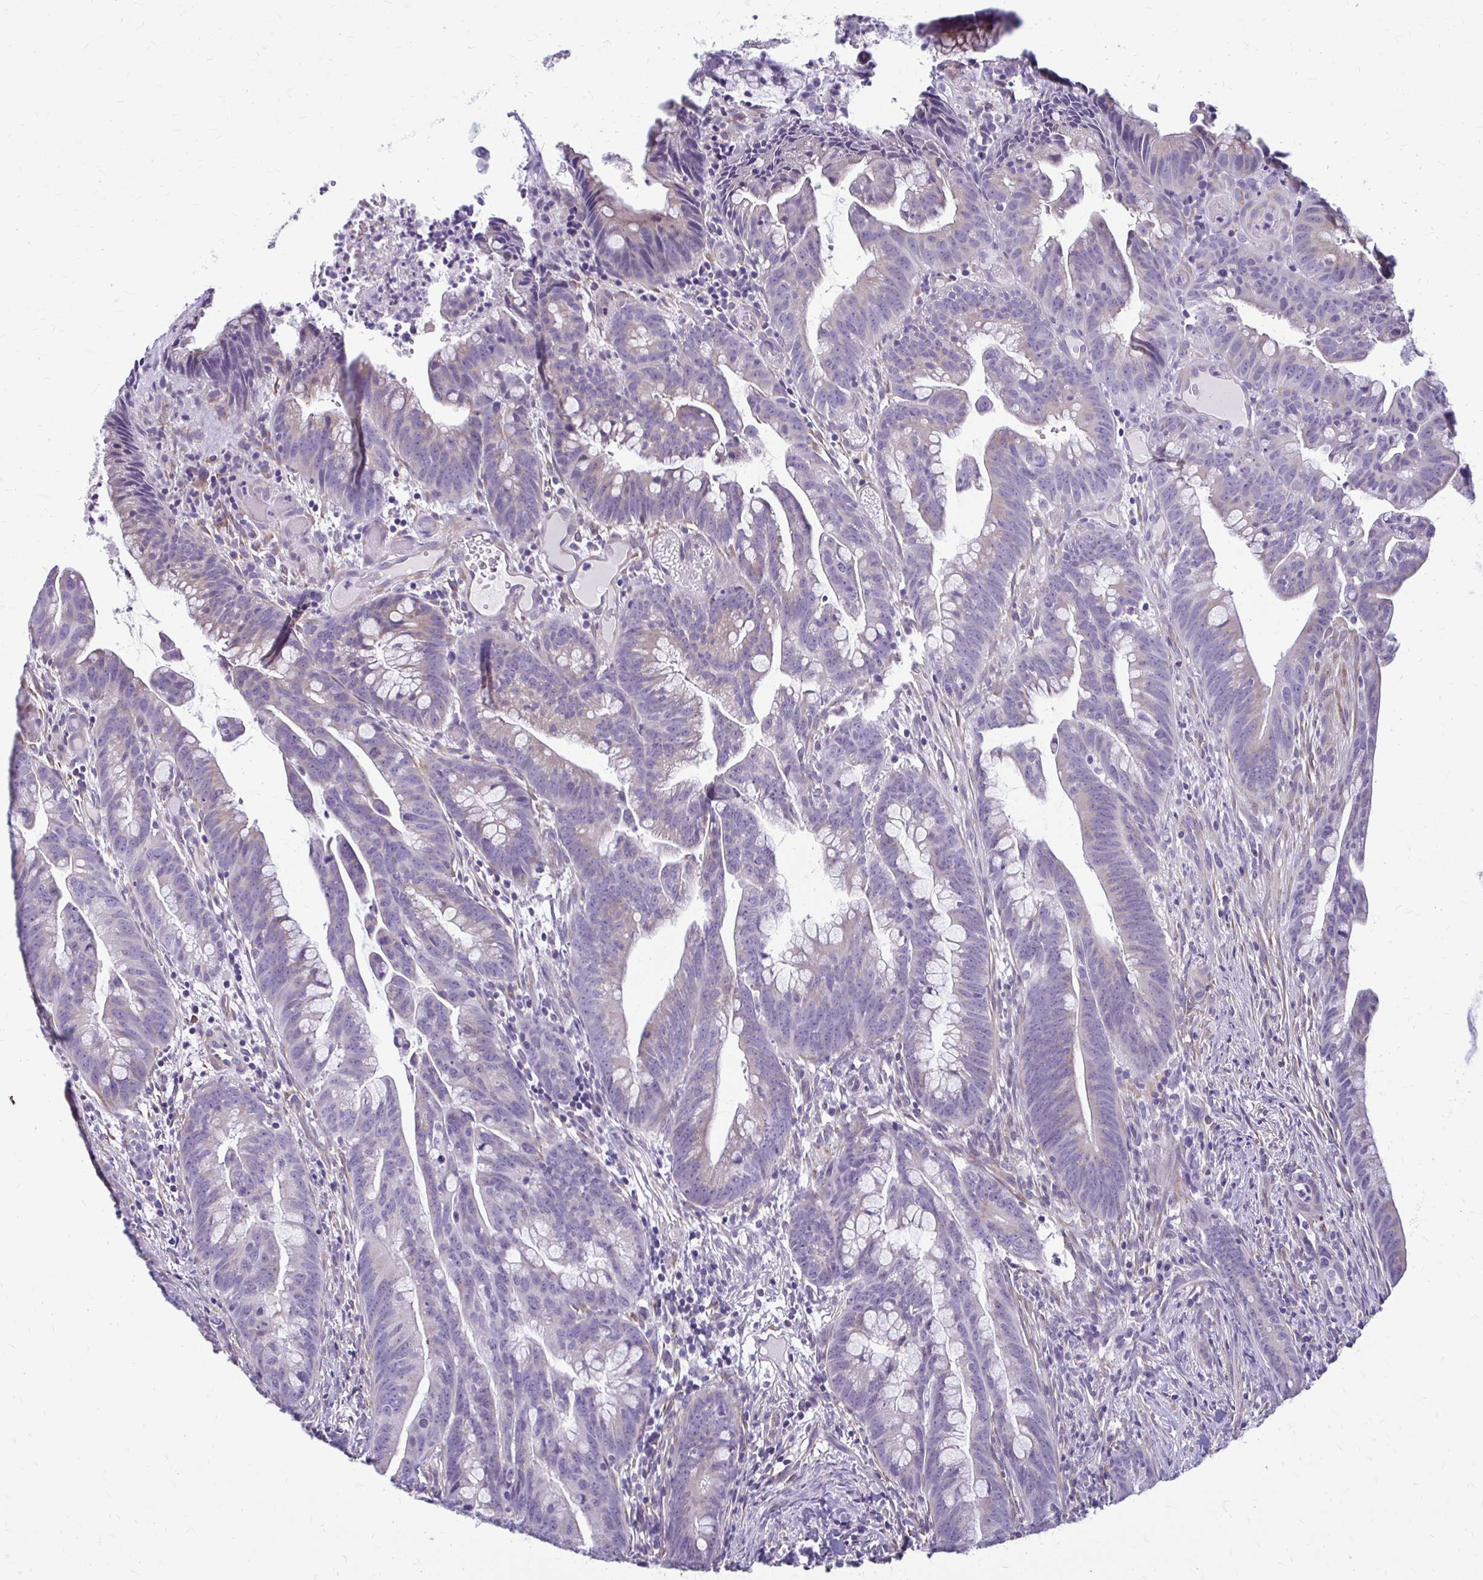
{"staining": {"intensity": "weak", "quantity": "25%-75%", "location": "cytoplasmic/membranous"}, "tissue": "colorectal cancer", "cell_type": "Tumor cells", "image_type": "cancer", "snomed": [{"axis": "morphology", "description": "Adenocarcinoma, NOS"}, {"axis": "topography", "description": "Colon"}], "caption": "Colorectal adenocarcinoma stained with a protein marker reveals weak staining in tumor cells.", "gene": "DEPP1", "patient": {"sex": "male", "age": 62}}